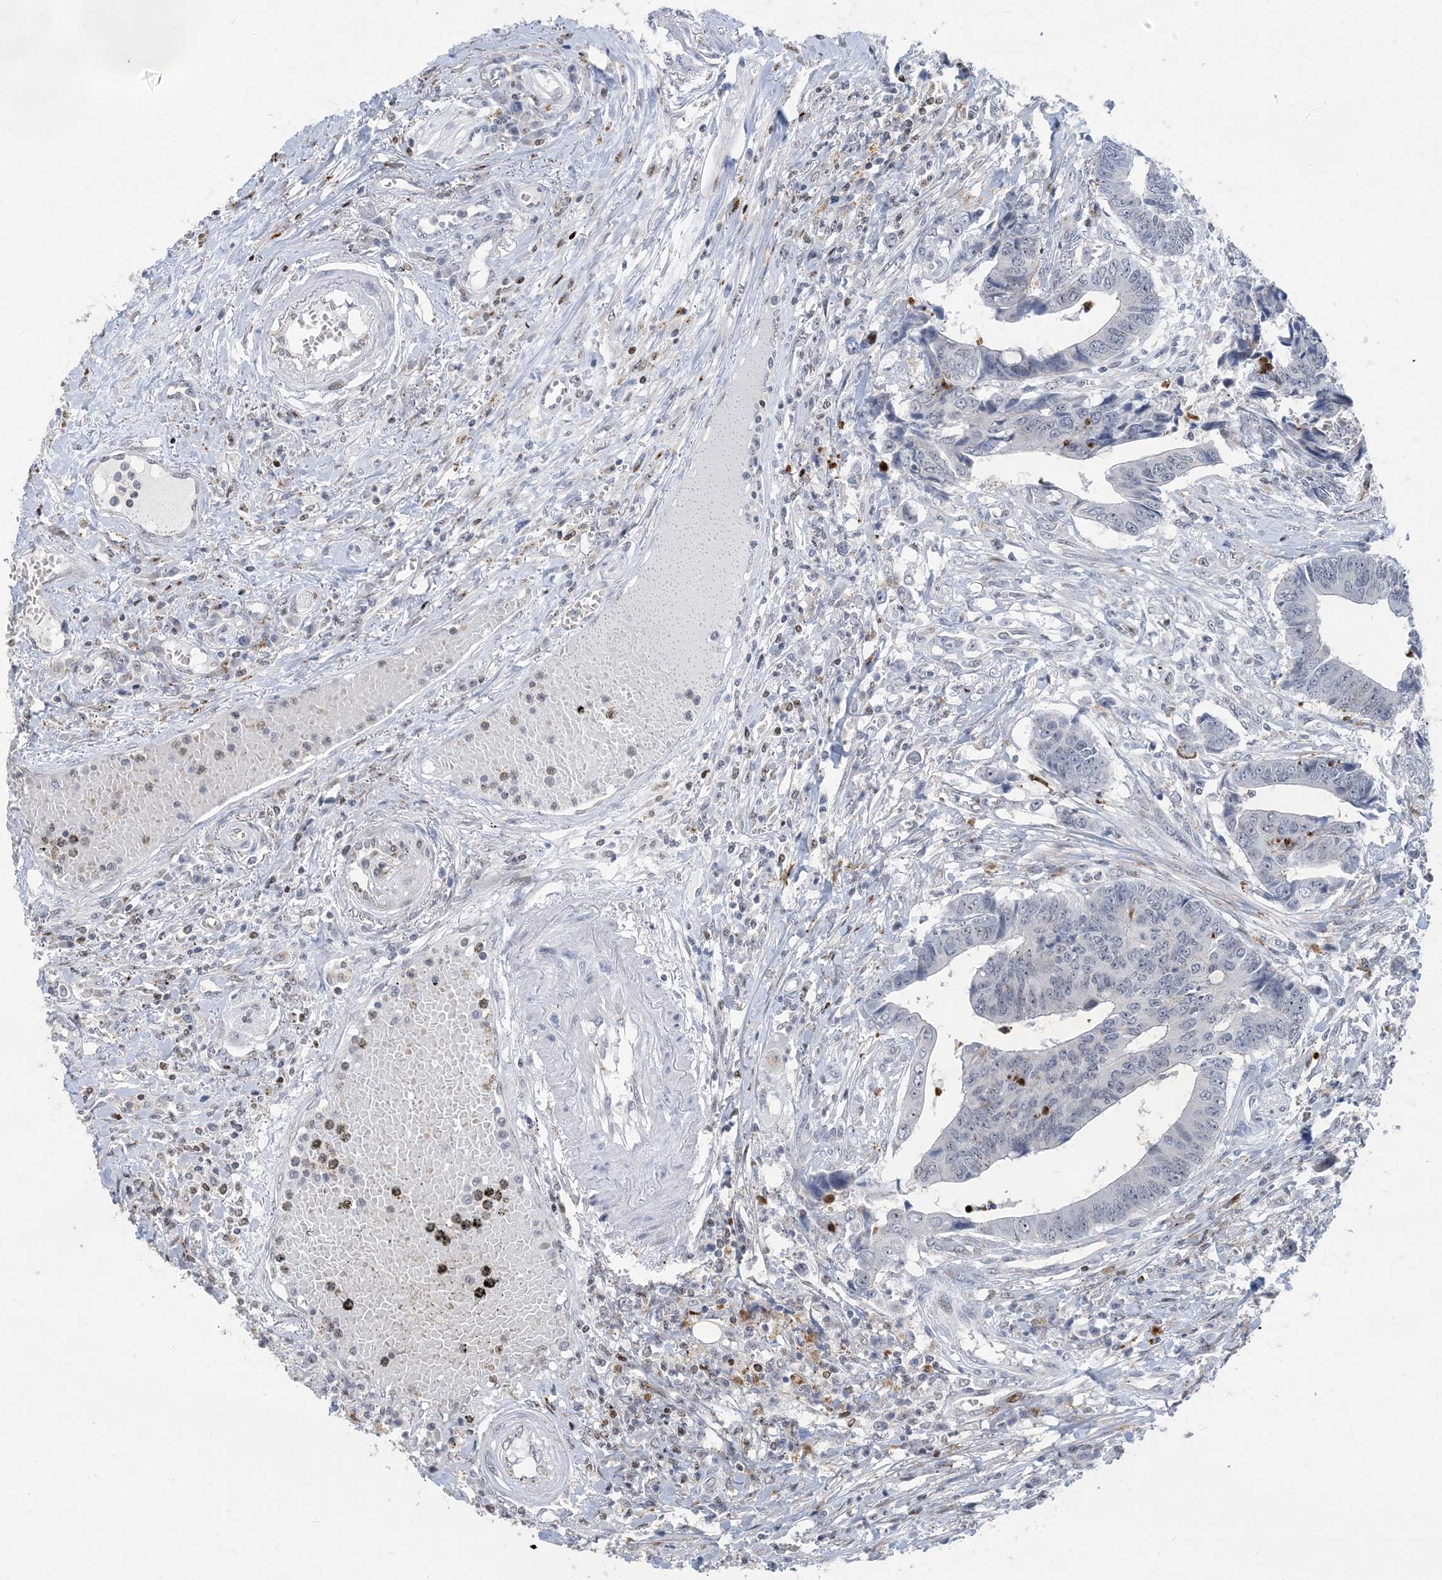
{"staining": {"intensity": "negative", "quantity": "none", "location": "none"}, "tissue": "colorectal cancer", "cell_type": "Tumor cells", "image_type": "cancer", "snomed": [{"axis": "morphology", "description": "Adenocarcinoma, NOS"}, {"axis": "topography", "description": "Rectum"}], "caption": "Immunohistochemistry histopathology image of neoplastic tissue: colorectal adenocarcinoma stained with DAB shows no significant protein positivity in tumor cells.", "gene": "SLC25A53", "patient": {"sex": "male", "age": 84}}